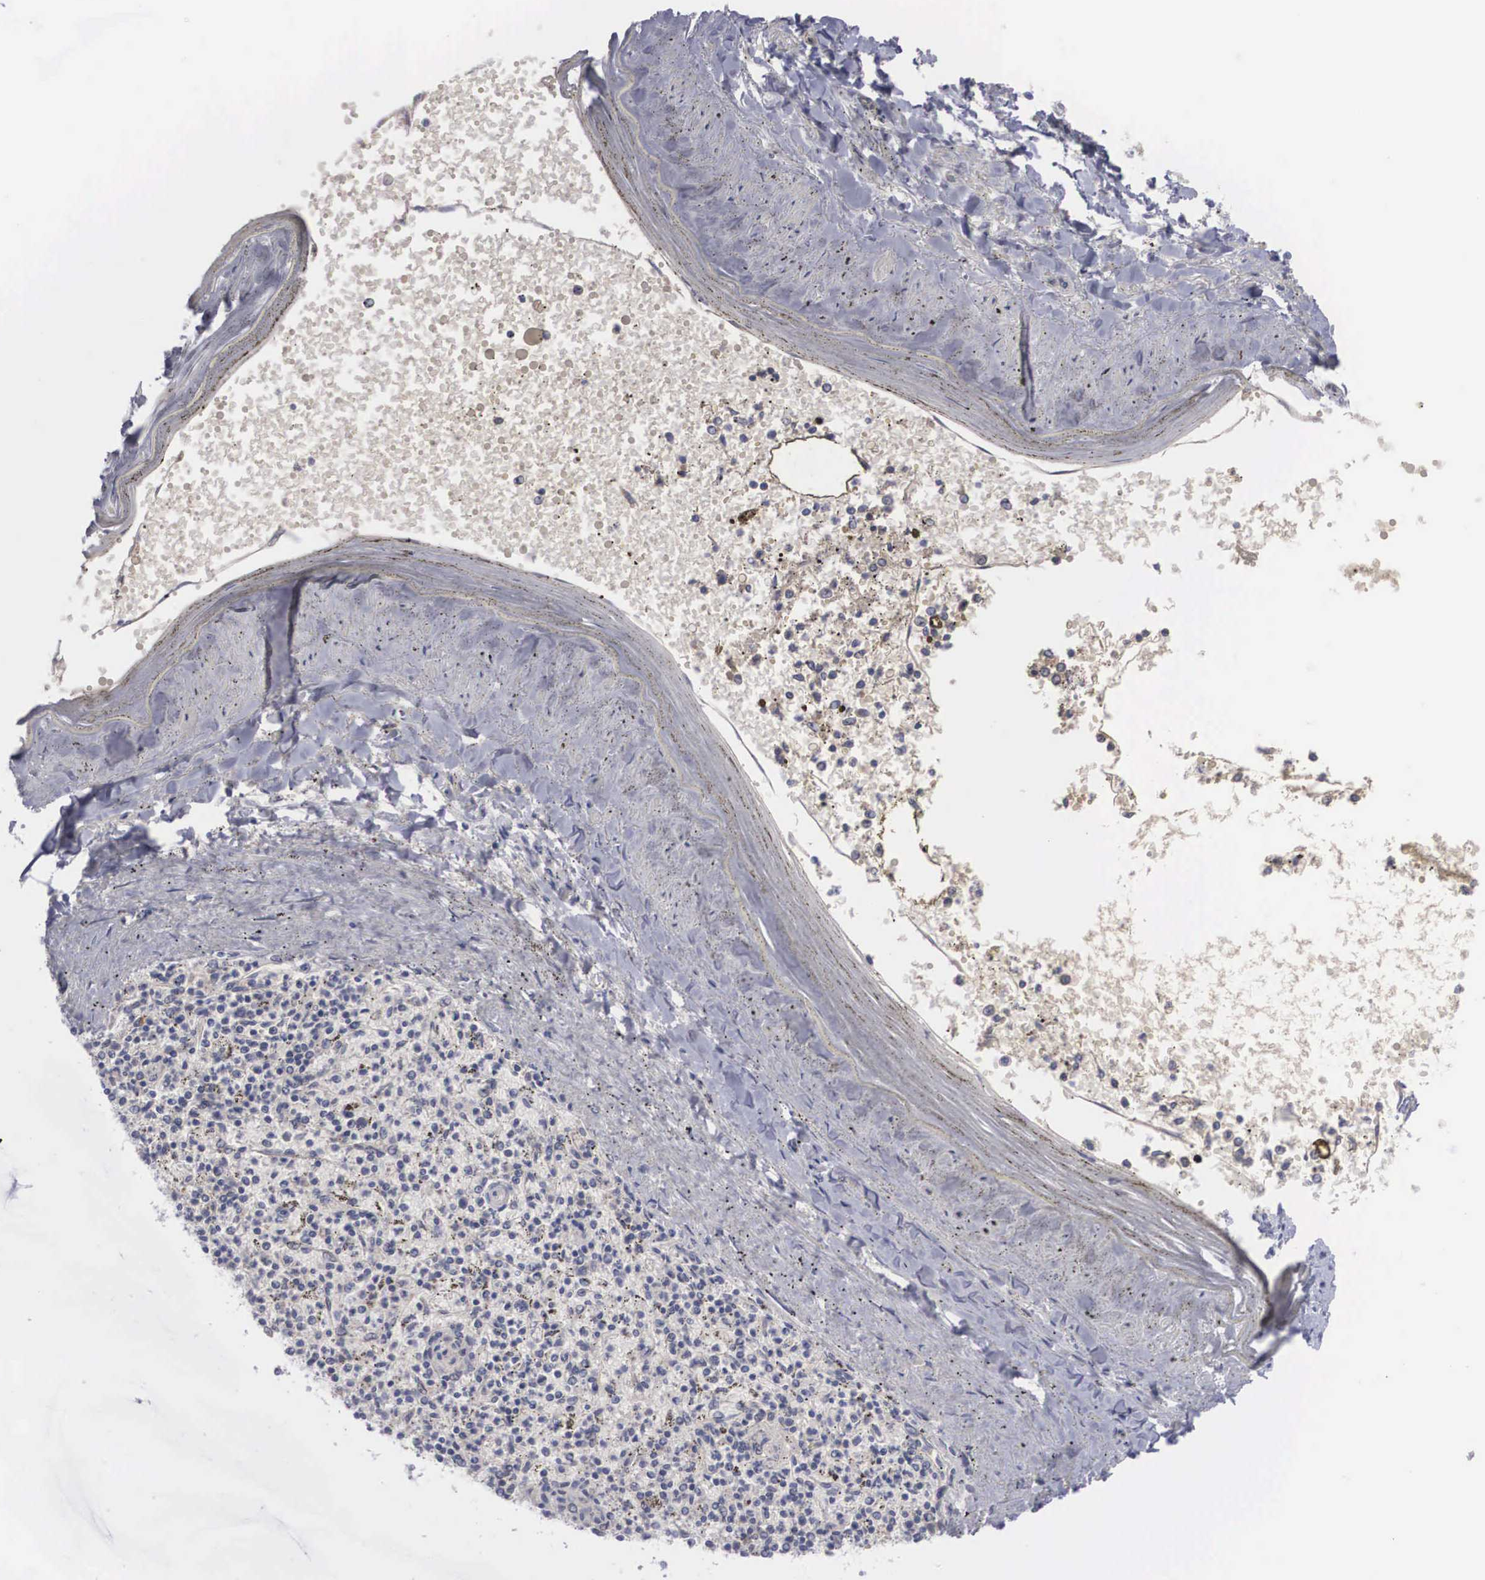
{"staining": {"intensity": "negative", "quantity": "none", "location": "none"}, "tissue": "spleen", "cell_type": "Cells in red pulp", "image_type": "normal", "snomed": [{"axis": "morphology", "description": "Normal tissue, NOS"}, {"axis": "topography", "description": "Spleen"}], "caption": "The photomicrograph reveals no significant positivity in cells in red pulp of spleen. Brightfield microscopy of immunohistochemistry (IHC) stained with DAB (brown) and hematoxylin (blue), captured at high magnification.", "gene": "RBPJ", "patient": {"sex": "male", "age": 72}}